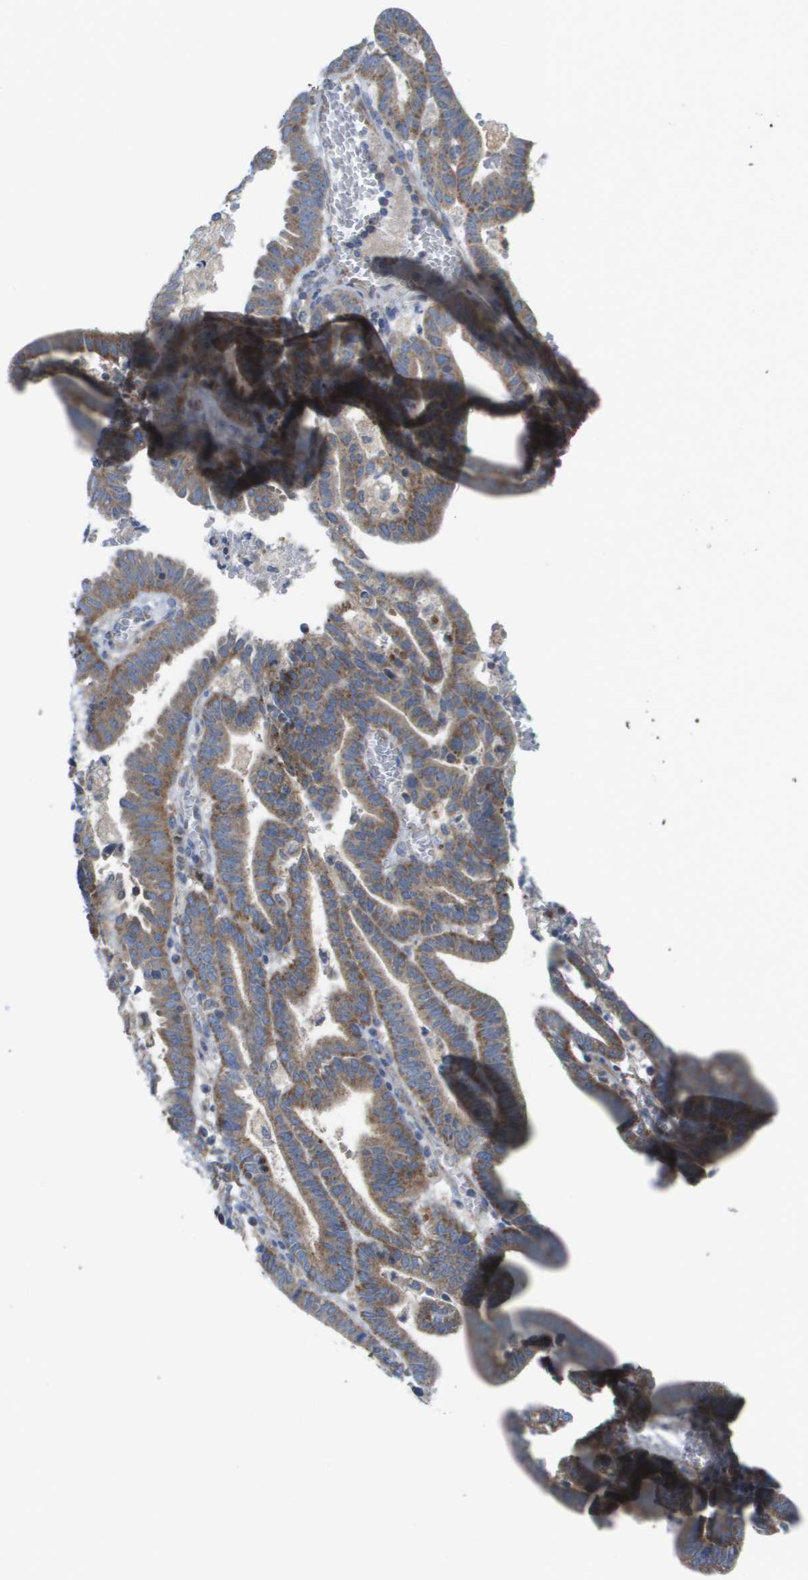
{"staining": {"intensity": "moderate", "quantity": ">75%", "location": "cytoplasmic/membranous"}, "tissue": "endometrial cancer", "cell_type": "Tumor cells", "image_type": "cancer", "snomed": [{"axis": "morphology", "description": "Adenocarcinoma, NOS"}, {"axis": "topography", "description": "Uterus"}], "caption": "This image demonstrates endometrial cancer stained with immunohistochemistry (IHC) to label a protein in brown. The cytoplasmic/membranous of tumor cells show moderate positivity for the protein. Nuclei are counter-stained blue.", "gene": "FIS1", "patient": {"sex": "female", "age": 83}}